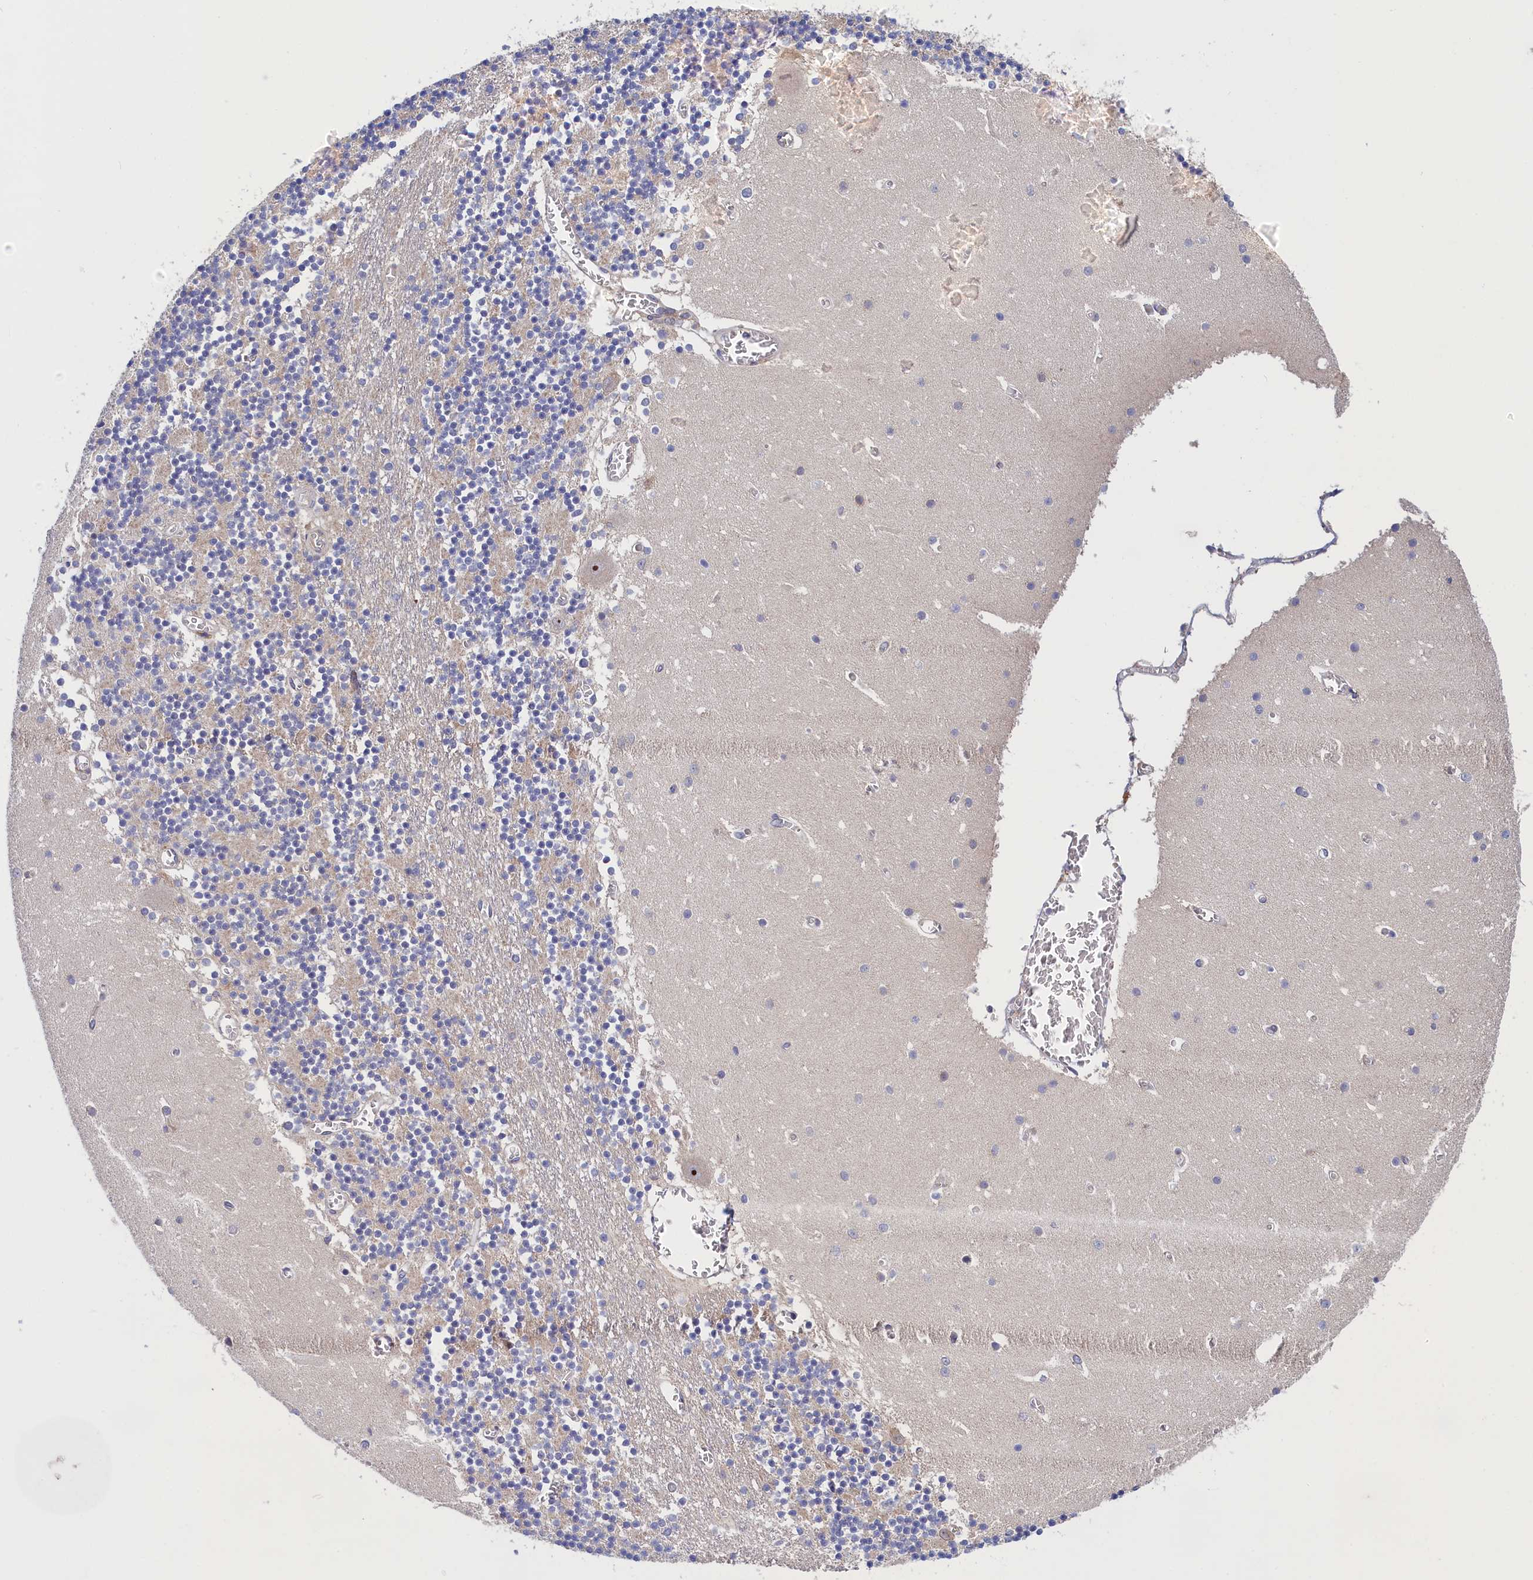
{"staining": {"intensity": "moderate", "quantity": "<25%", "location": "cytoplasmic/membranous"}, "tissue": "cerebellum", "cell_type": "Cells in granular layer", "image_type": "normal", "snomed": [{"axis": "morphology", "description": "Normal tissue, NOS"}, {"axis": "topography", "description": "Cerebellum"}], "caption": "Cerebellum stained with DAB (3,3'-diaminobenzidine) immunohistochemistry exhibits low levels of moderate cytoplasmic/membranous staining in approximately <25% of cells in granular layer.", "gene": "CRACD", "patient": {"sex": "female", "age": 28}}